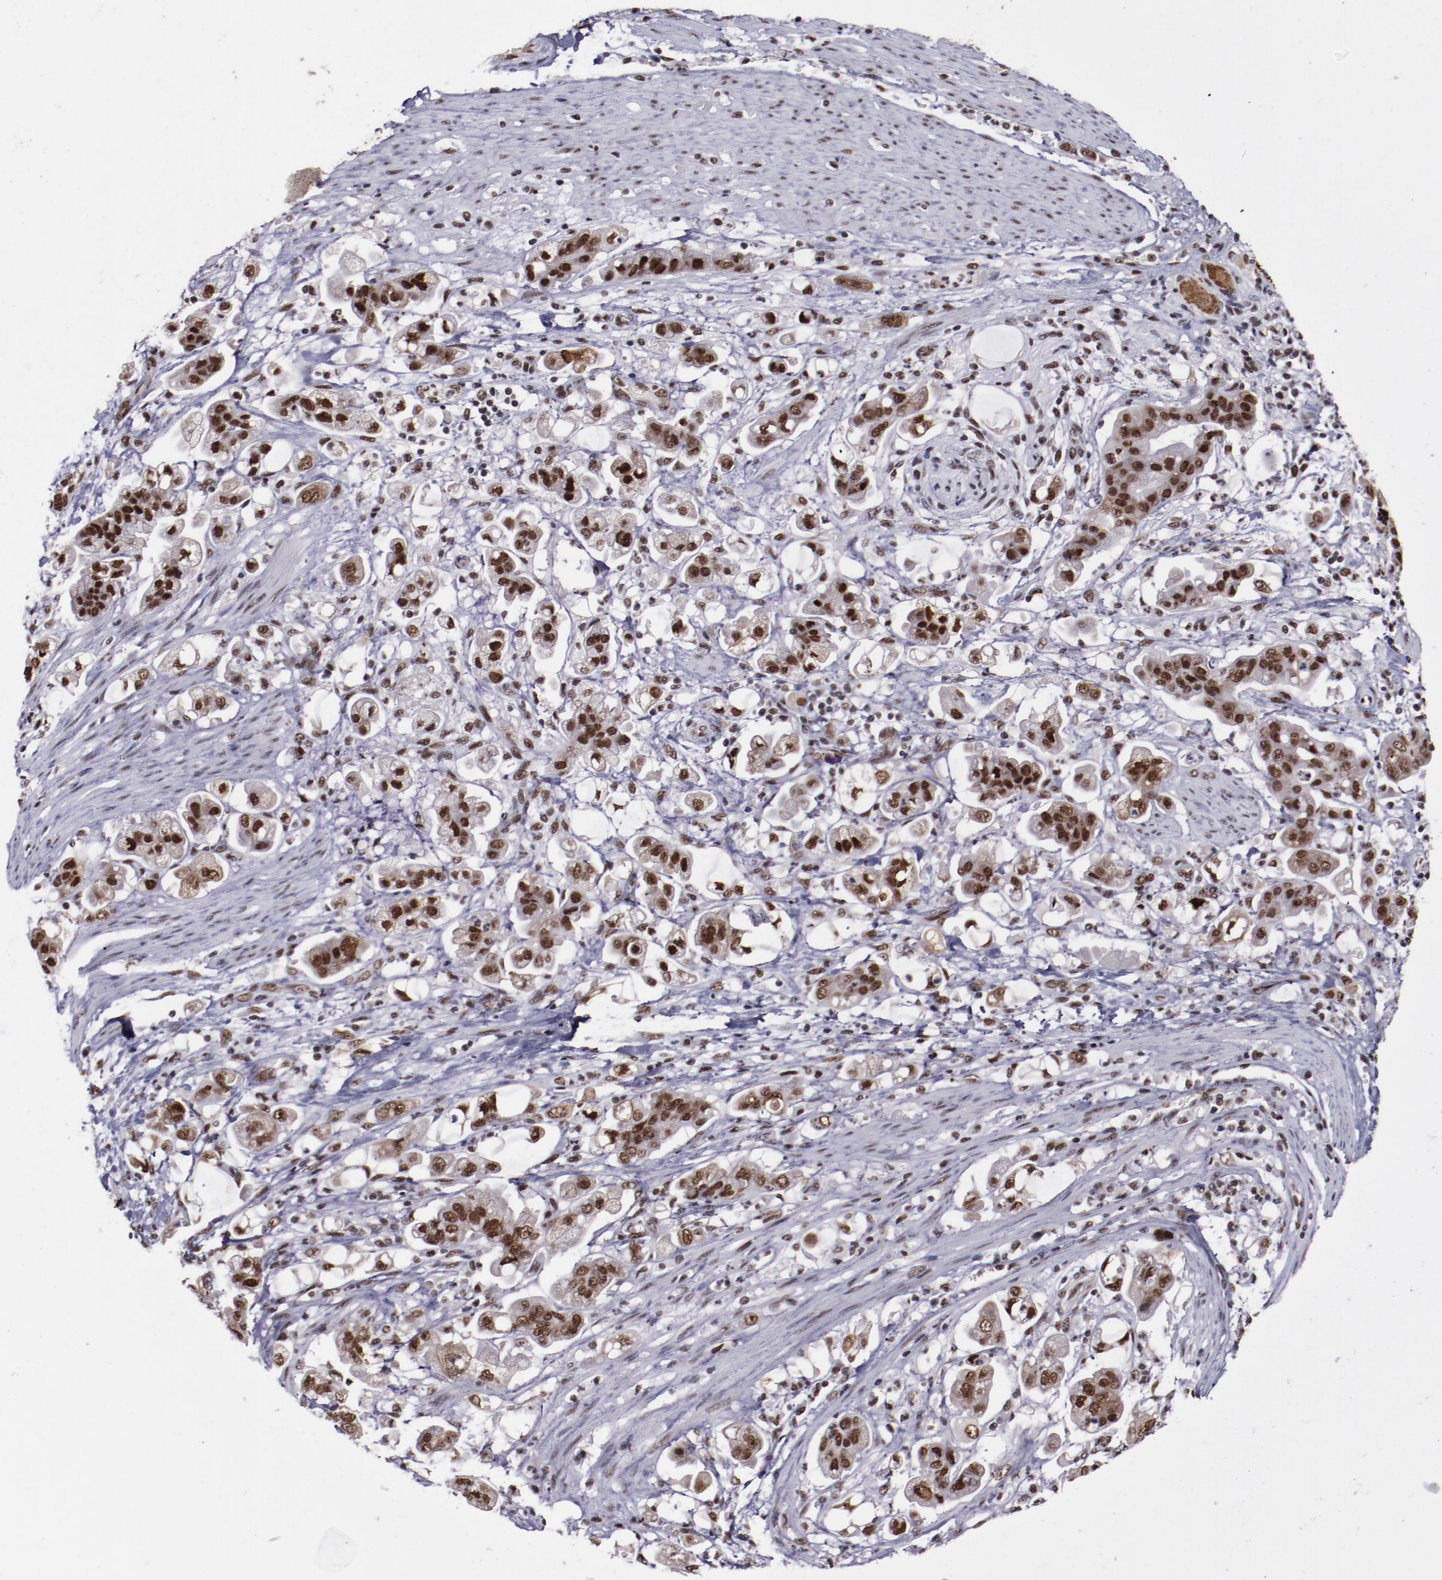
{"staining": {"intensity": "strong", "quantity": ">75%", "location": "nuclear"}, "tissue": "stomach cancer", "cell_type": "Tumor cells", "image_type": "cancer", "snomed": [{"axis": "morphology", "description": "Adenocarcinoma, NOS"}, {"axis": "topography", "description": "Stomach"}], "caption": "This image displays immunohistochemistry staining of stomach adenocarcinoma, with high strong nuclear positivity in approximately >75% of tumor cells.", "gene": "ERH", "patient": {"sex": "male", "age": 62}}